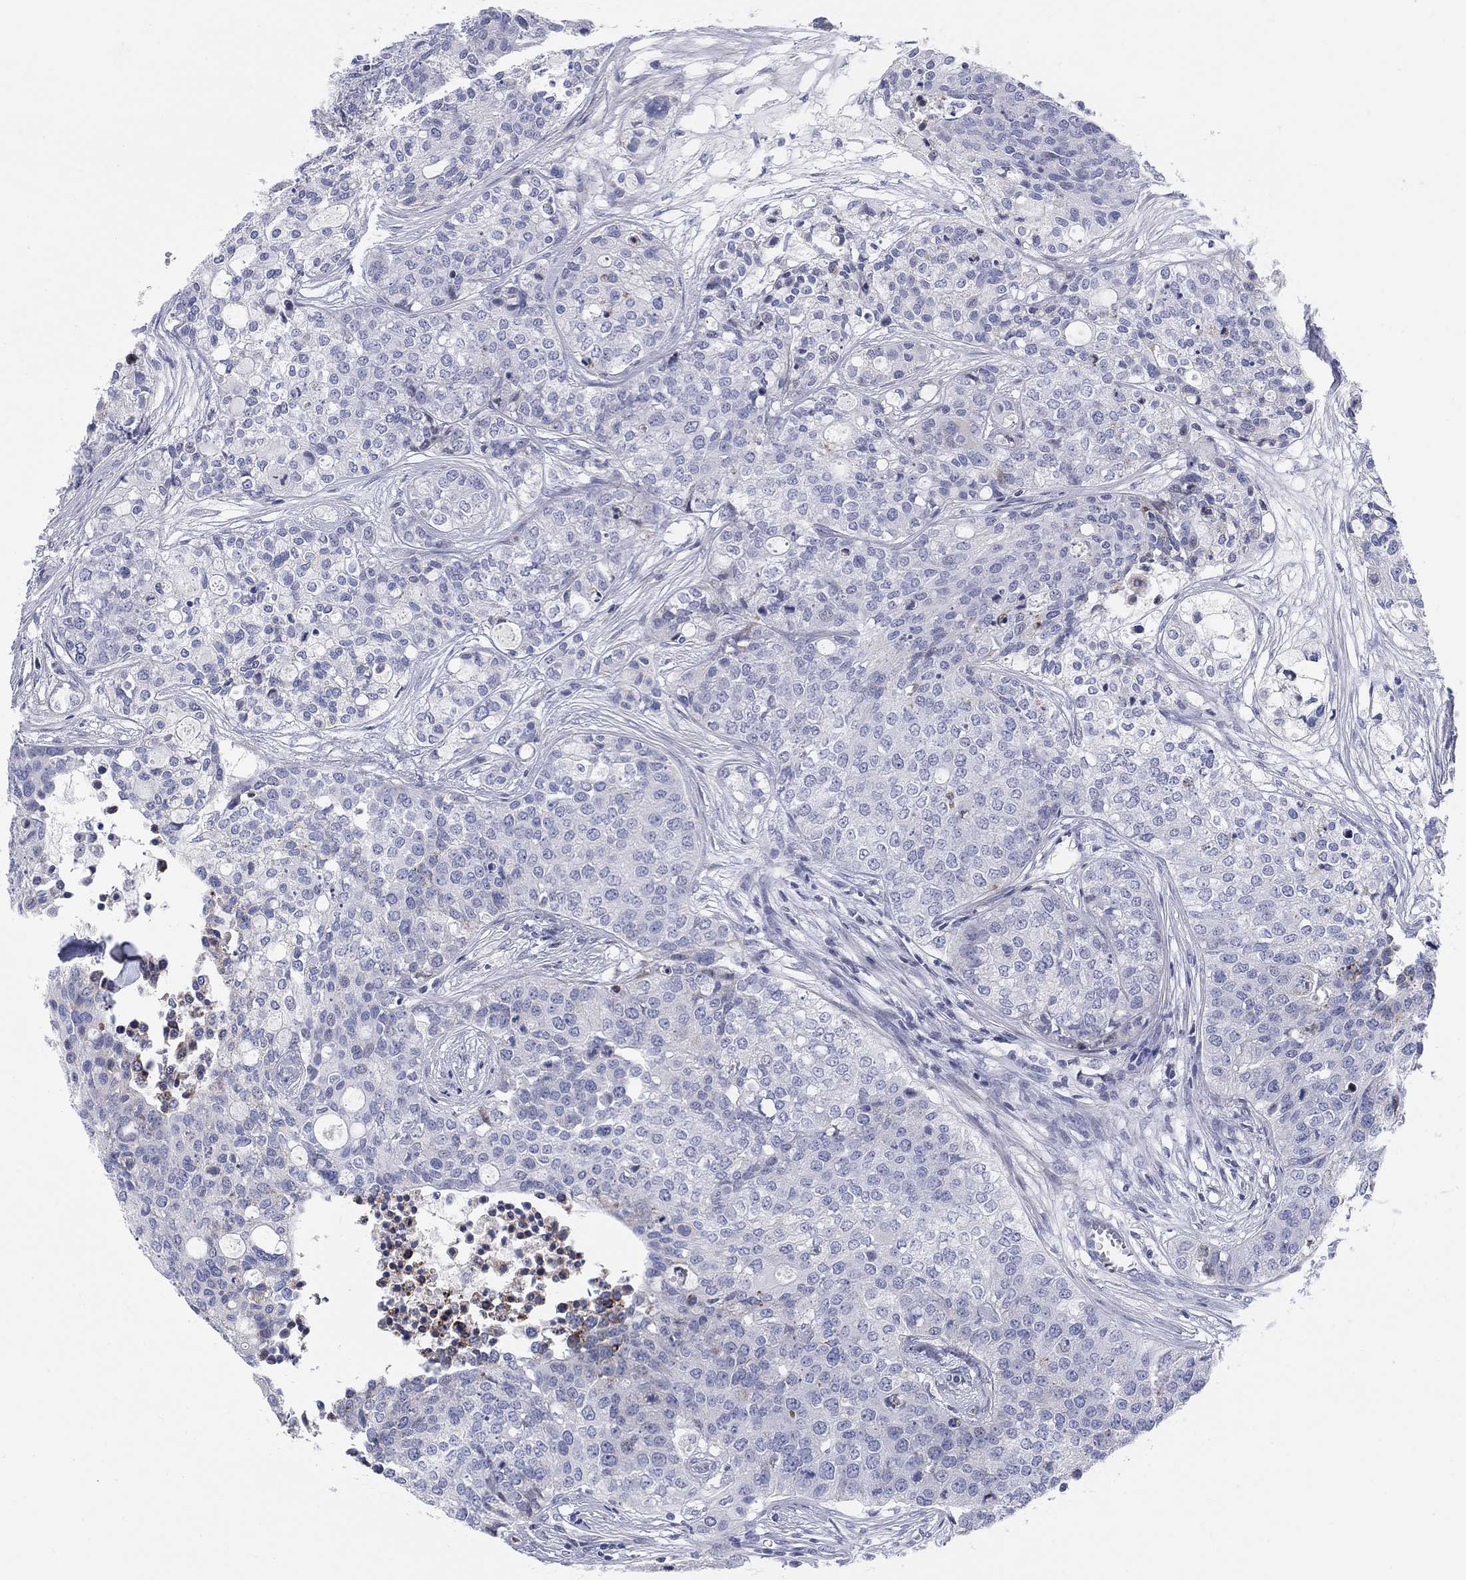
{"staining": {"intensity": "negative", "quantity": "none", "location": "none"}, "tissue": "carcinoid", "cell_type": "Tumor cells", "image_type": "cancer", "snomed": [{"axis": "morphology", "description": "Carcinoid, malignant, NOS"}, {"axis": "topography", "description": "Colon"}], "caption": "A high-resolution micrograph shows IHC staining of carcinoid (malignant), which displays no significant staining in tumor cells.", "gene": "HEATR4", "patient": {"sex": "male", "age": 81}}